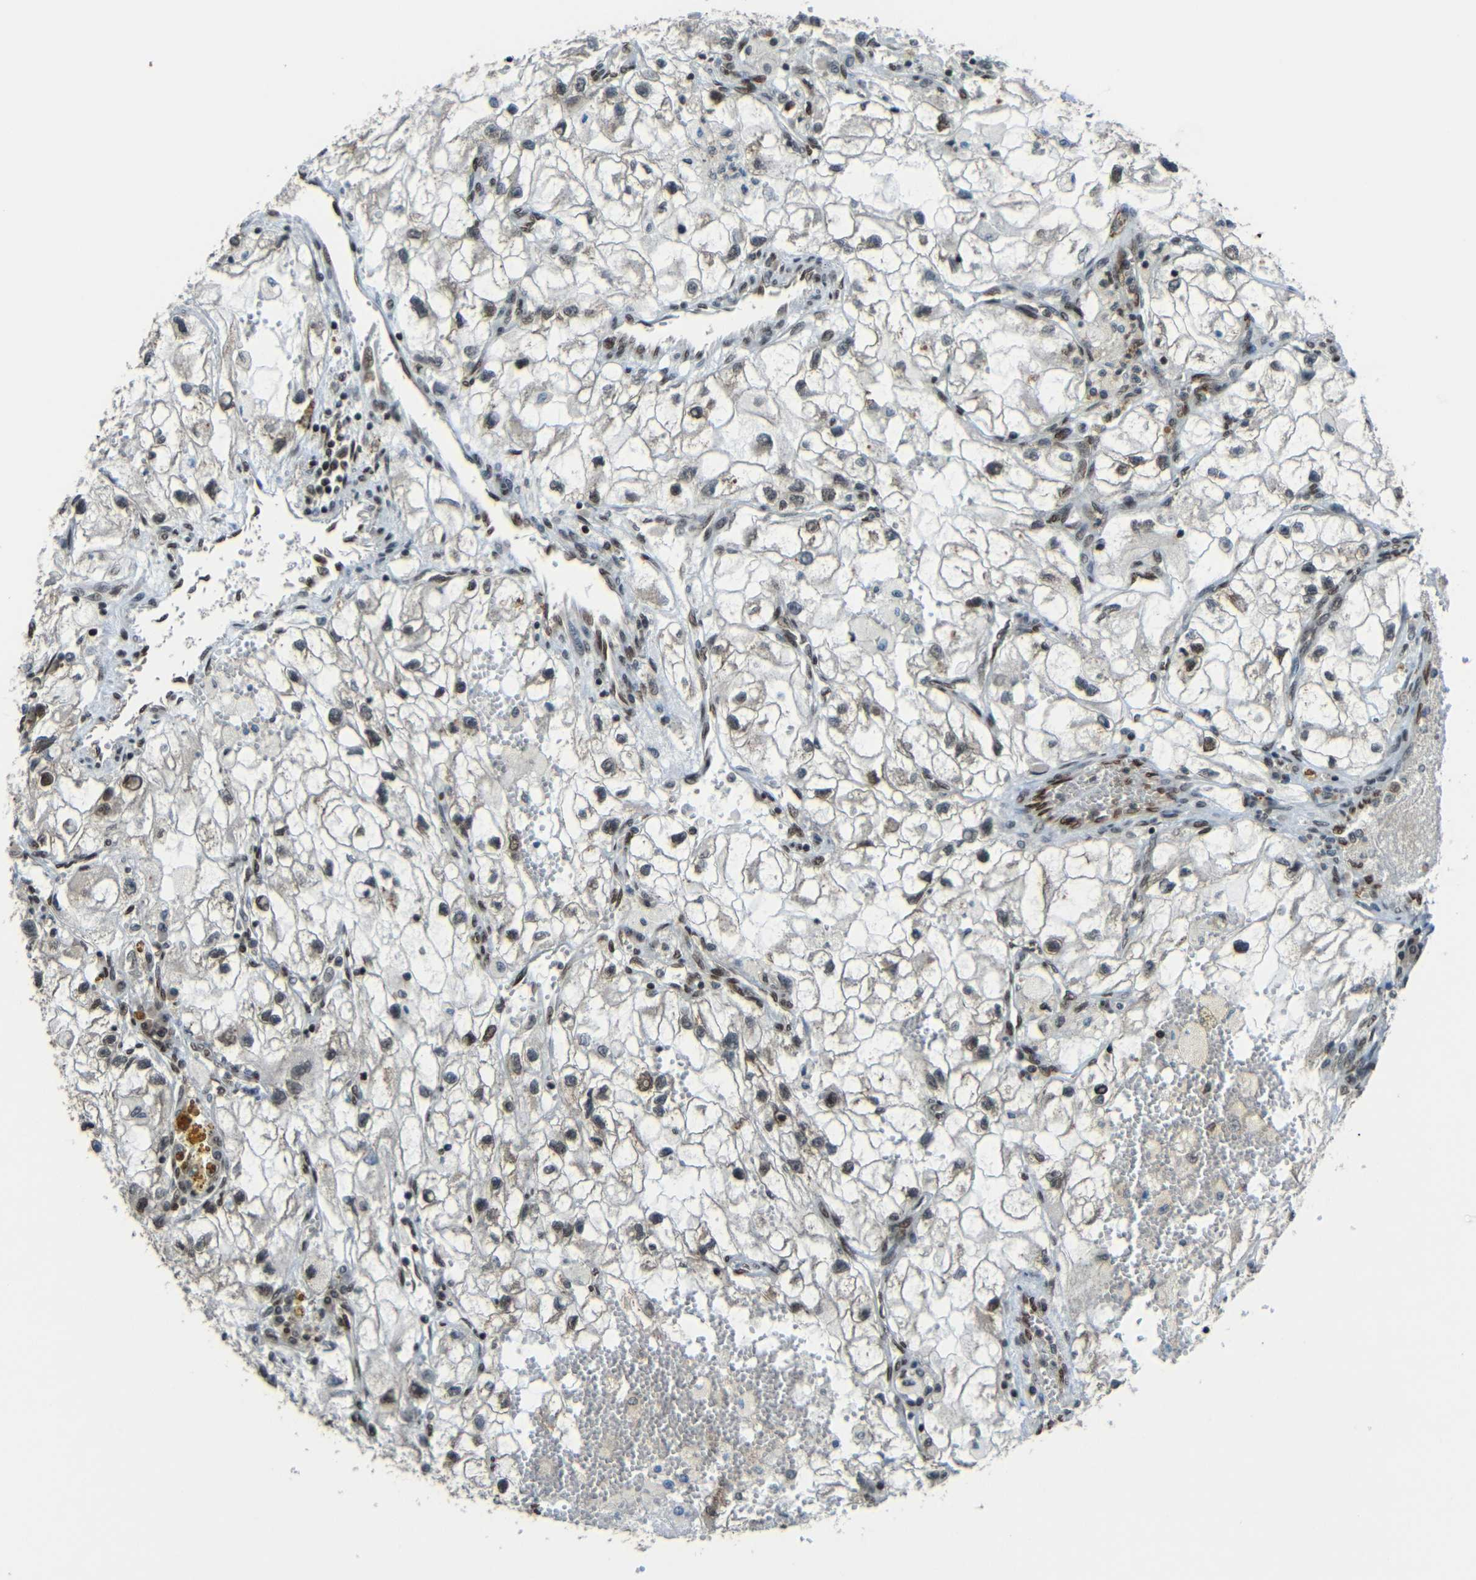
{"staining": {"intensity": "weak", "quantity": ">75%", "location": "nuclear"}, "tissue": "renal cancer", "cell_type": "Tumor cells", "image_type": "cancer", "snomed": [{"axis": "morphology", "description": "Adenocarcinoma, NOS"}, {"axis": "topography", "description": "Kidney"}], "caption": "Weak nuclear positivity is appreciated in approximately >75% of tumor cells in renal cancer (adenocarcinoma). (DAB (3,3'-diaminobenzidine) = brown stain, brightfield microscopy at high magnification).", "gene": "PSIP1", "patient": {"sex": "female", "age": 70}}